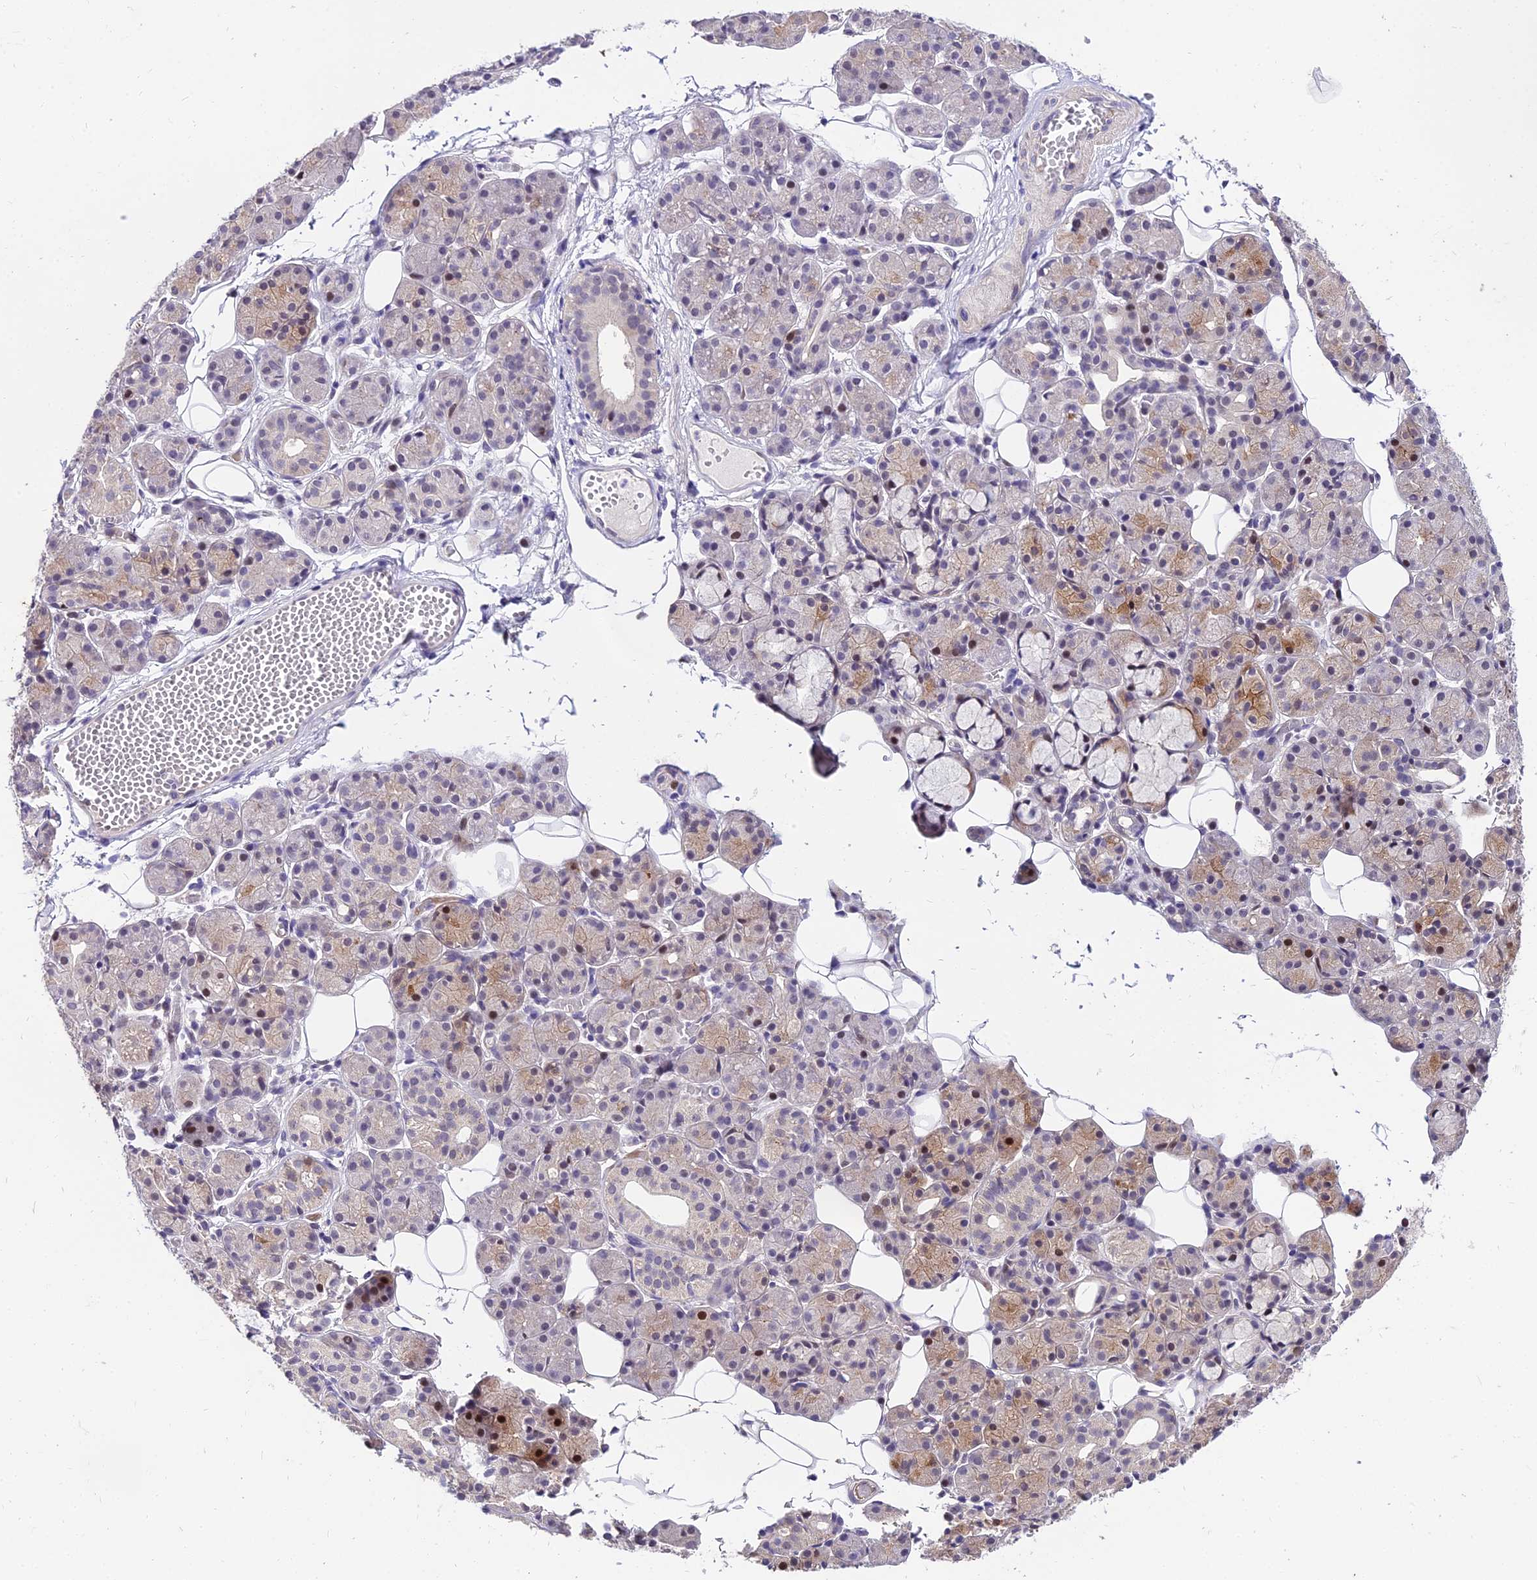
{"staining": {"intensity": "moderate", "quantity": "<25%", "location": "cytoplasmic/membranous,nuclear"}, "tissue": "salivary gland", "cell_type": "Glandular cells", "image_type": "normal", "snomed": [{"axis": "morphology", "description": "Normal tissue, NOS"}, {"axis": "topography", "description": "Salivary gland"}], "caption": "About <25% of glandular cells in unremarkable salivary gland exhibit moderate cytoplasmic/membranous,nuclear protein expression as visualized by brown immunohistochemical staining.", "gene": "TRIML2", "patient": {"sex": "male", "age": 63}}